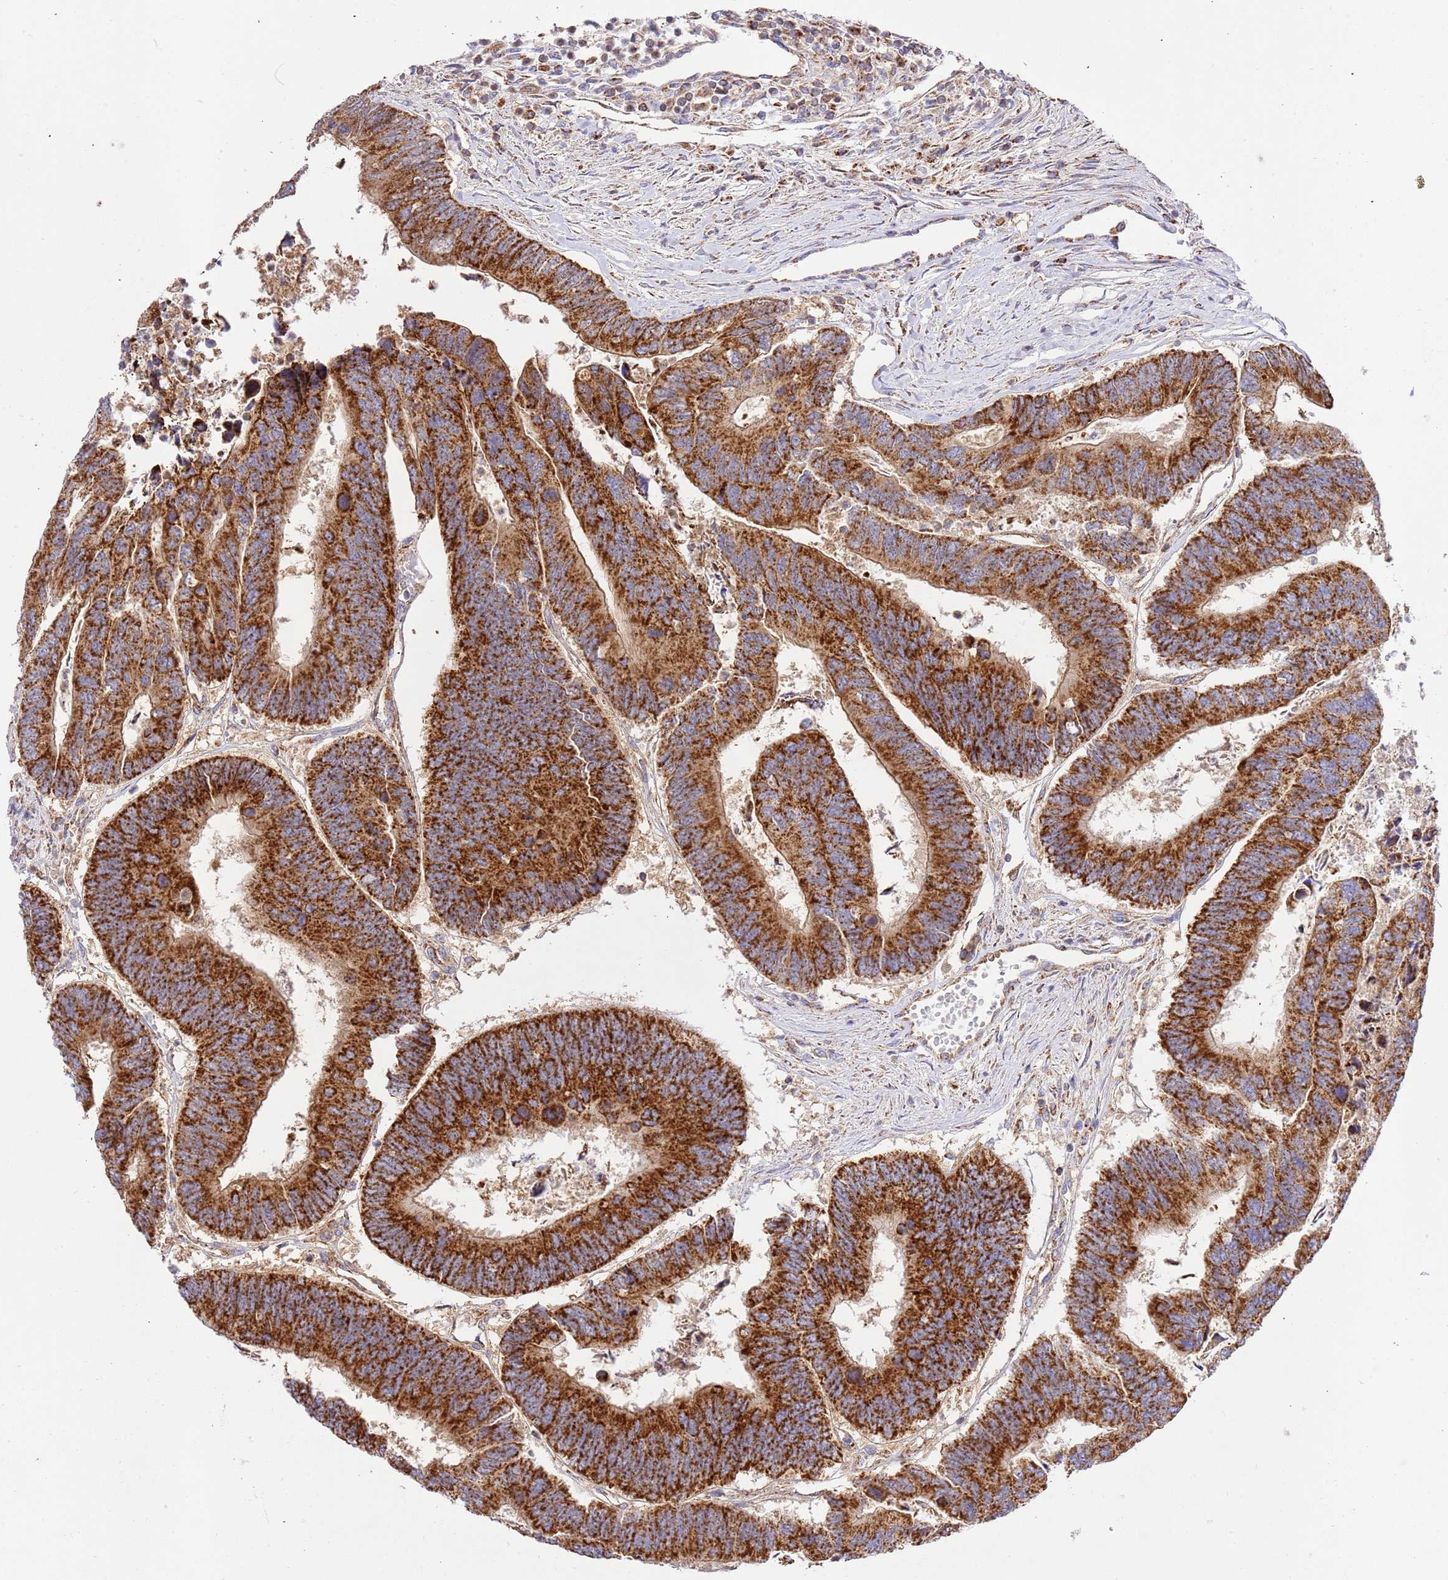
{"staining": {"intensity": "strong", "quantity": ">75%", "location": "cytoplasmic/membranous"}, "tissue": "colorectal cancer", "cell_type": "Tumor cells", "image_type": "cancer", "snomed": [{"axis": "morphology", "description": "Adenocarcinoma, NOS"}, {"axis": "topography", "description": "Colon"}], "caption": "Colorectal adenocarcinoma stained with immunohistochemistry displays strong cytoplasmic/membranous staining in approximately >75% of tumor cells.", "gene": "ZBTB39", "patient": {"sex": "female", "age": 67}}